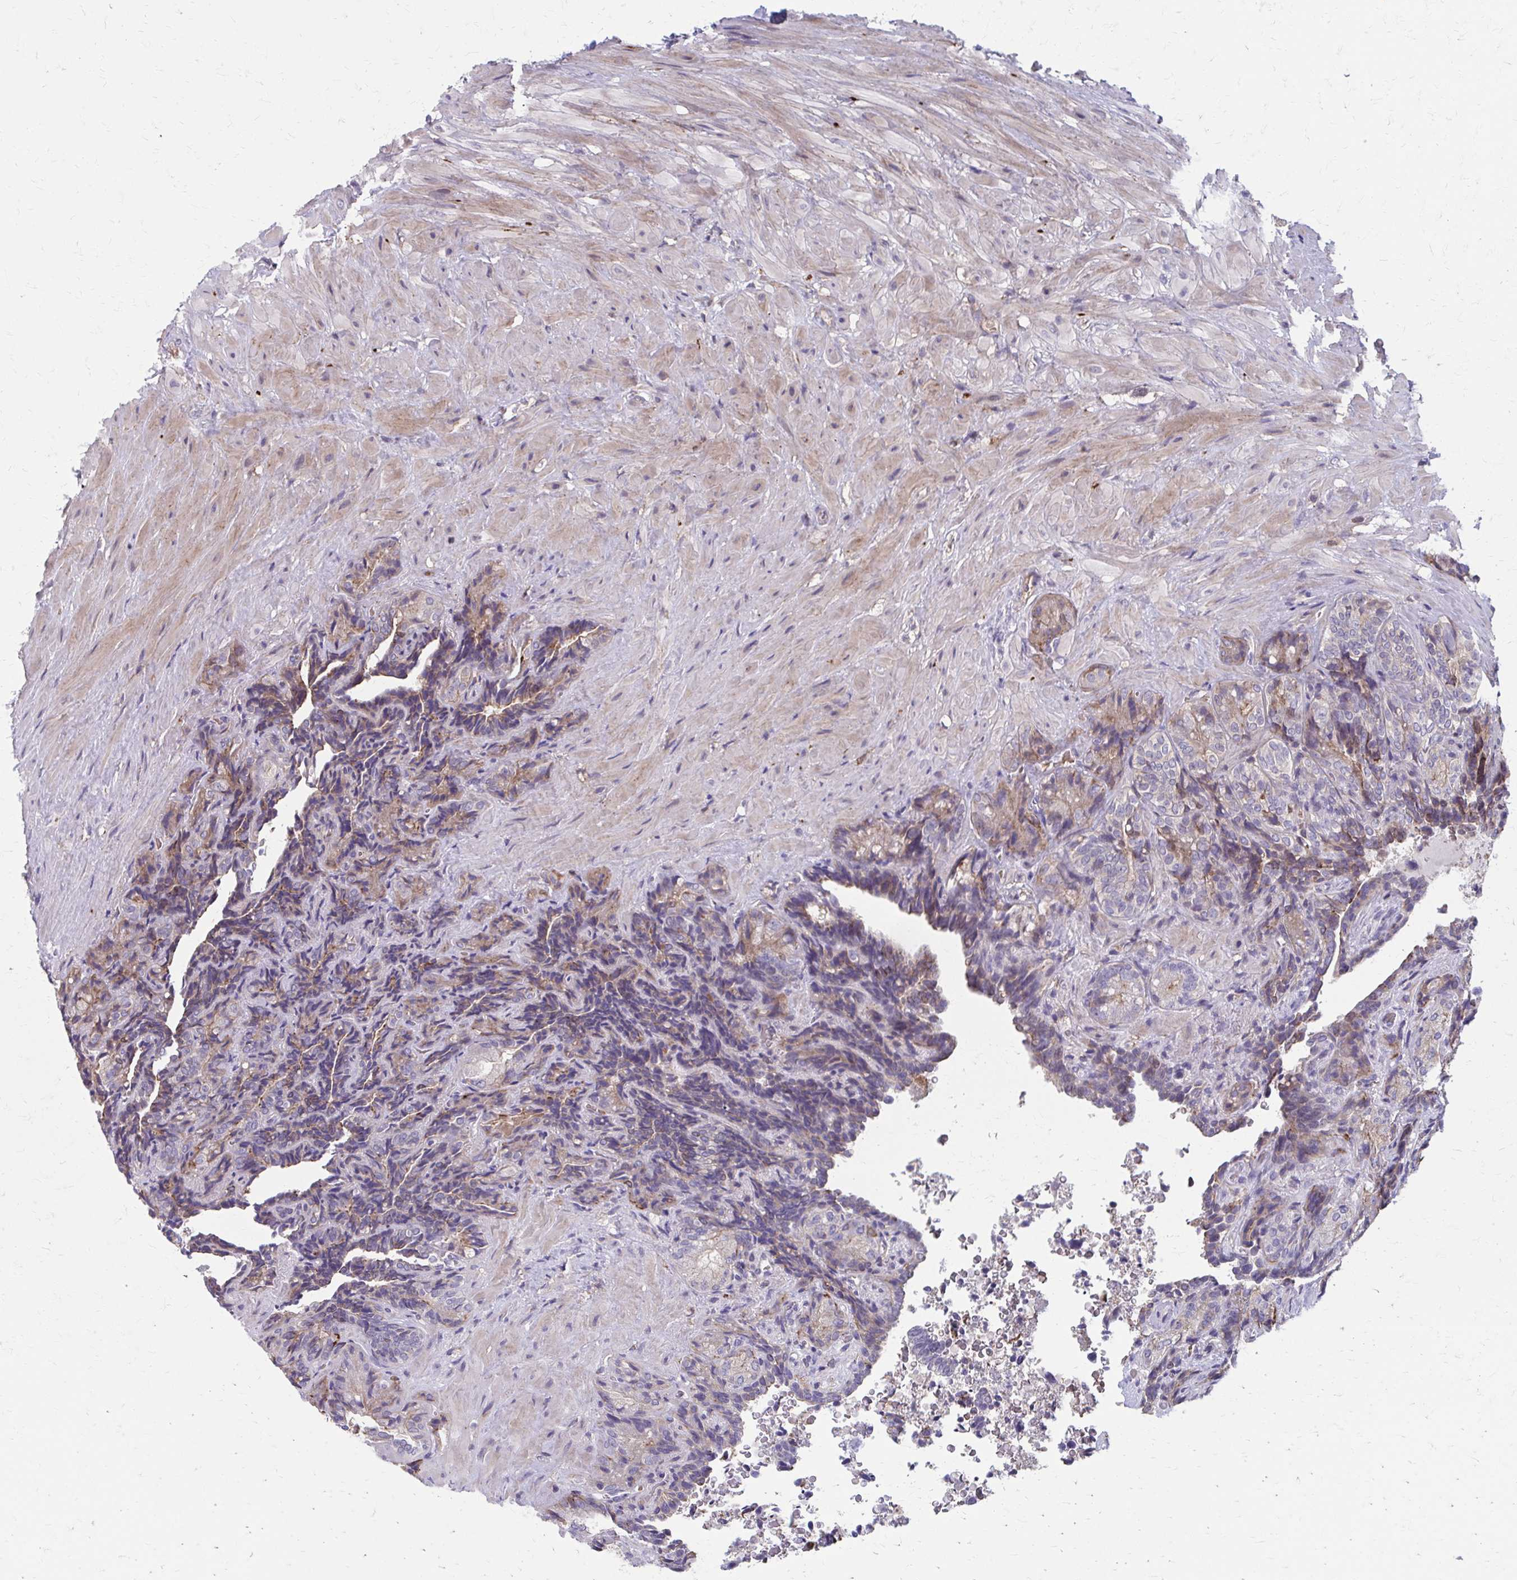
{"staining": {"intensity": "moderate", "quantity": "25%-75%", "location": "cytoplasmic/membranous"}, "tissue": "seminal vesicle", "cell_type": "Glandular cells", "image_type": "normal", "snomed": [{"axis": "morphology", "description": "Normal tissue, NOS"}, {"axis": "topography", "description": "Seminal veicle"}], "caption": "Benign seminal vesicle exhibits moderate cytoplasmic/membranous expression in approximately 25%-75% of glandular cells.", "gene": "MMP14", "patient": {"sex": "male", "age": 68}}